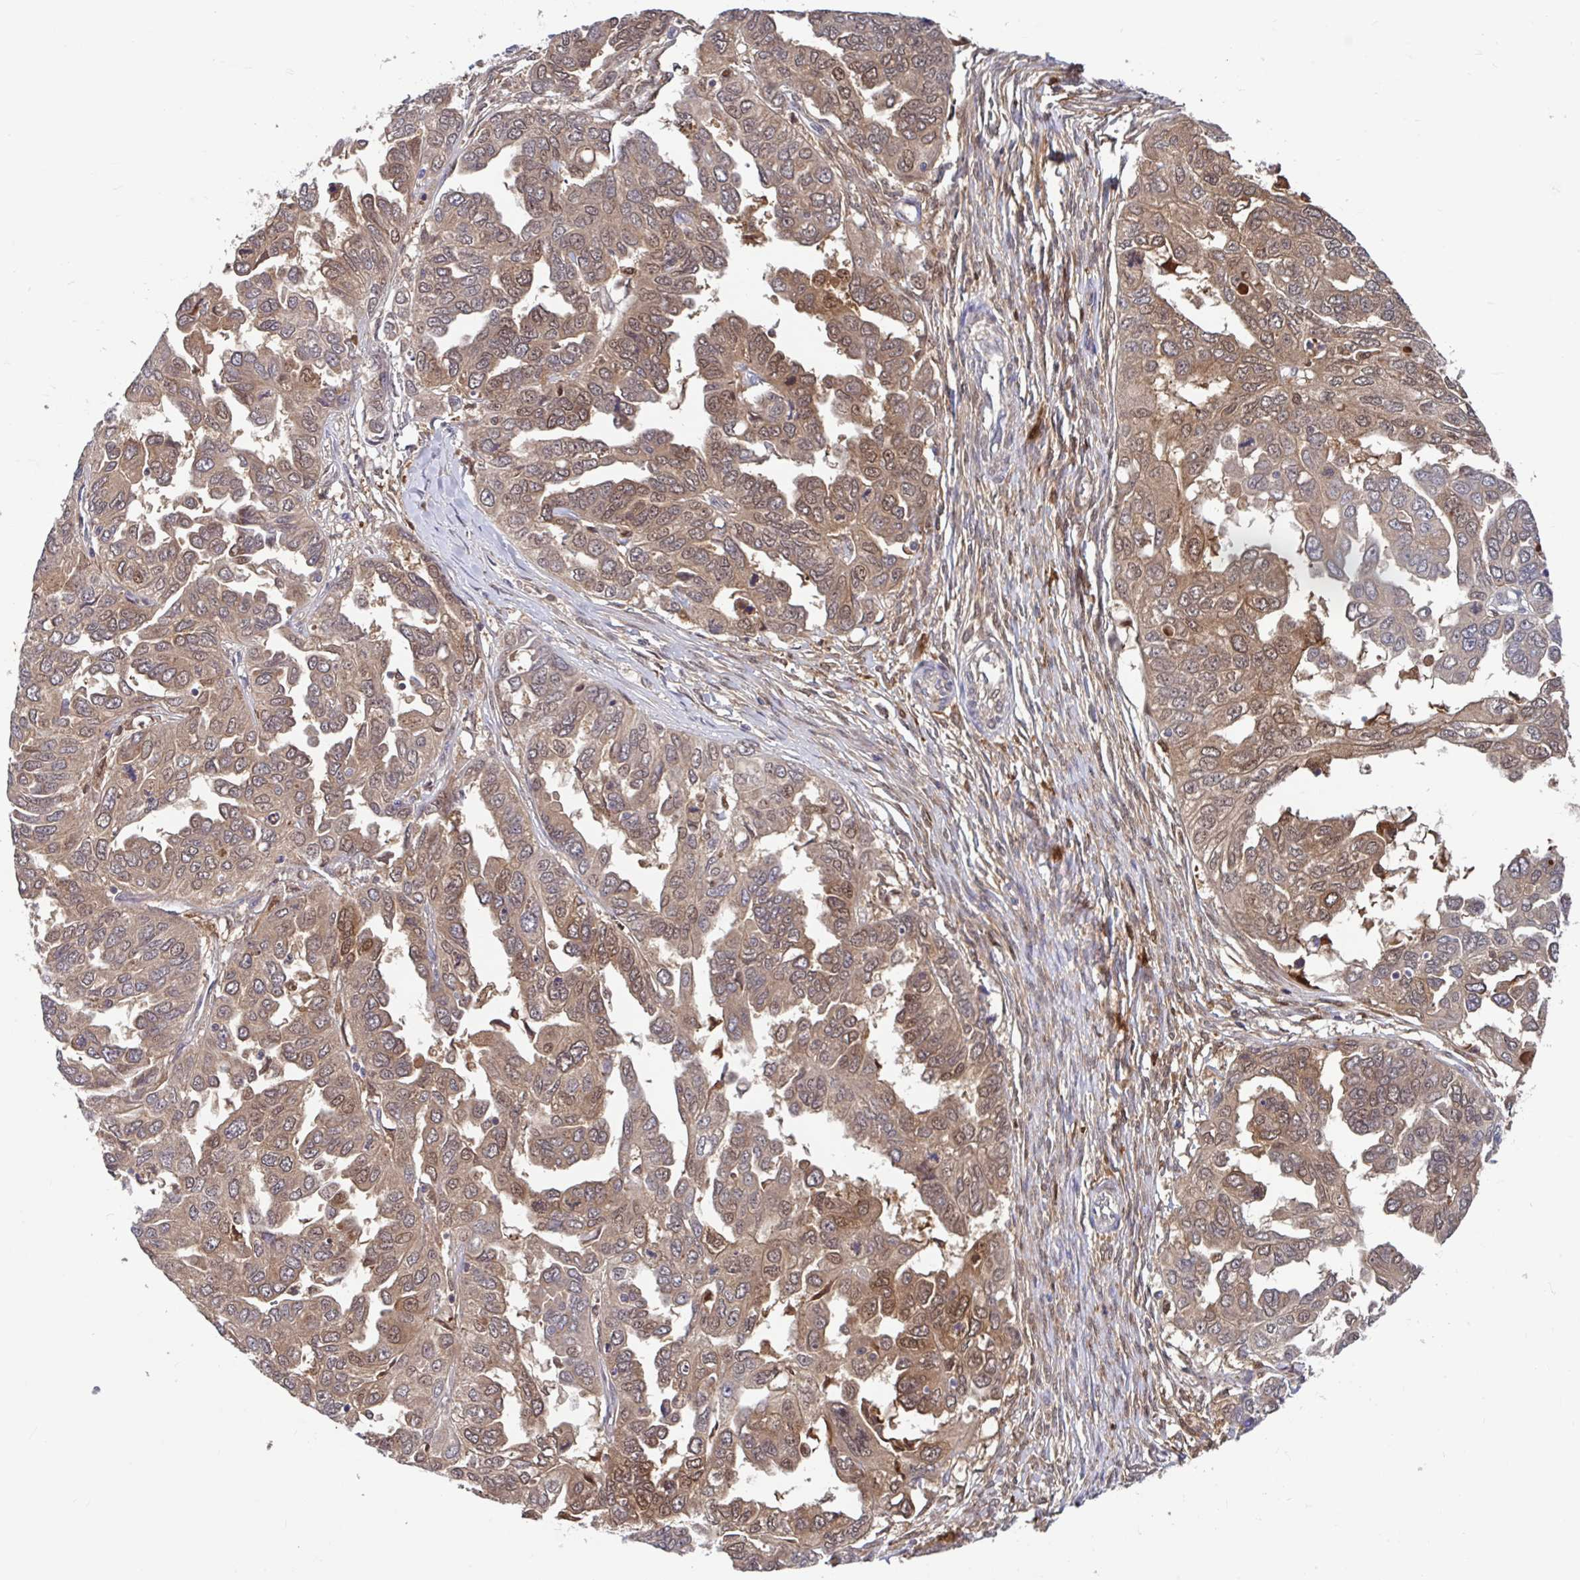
{"staining": {"intensity": "moderate", "quantity": ">75%", "location": "cytoplasmic/membranous,nuclear"}, "tissue": "ovarian cancer", "cell_type": "Tumor cells", "image_type": "cancer", "snomed": [{"axis": "morphology", "description": "Cystadenocarcinoma, serous, NOS"}, {"axis": "topography", "description": "Ovary"}], "caption": "Immunohistochemistry (DAB) staining of human serous cystadenocarcinoma (ovarian) reveals moderate cytoplasmic/membranous and nuclear protein positivity in approximately >75% of tumor cells.", "gene": "BLVRA", "patient": {"sex": "female", "age": 53}}